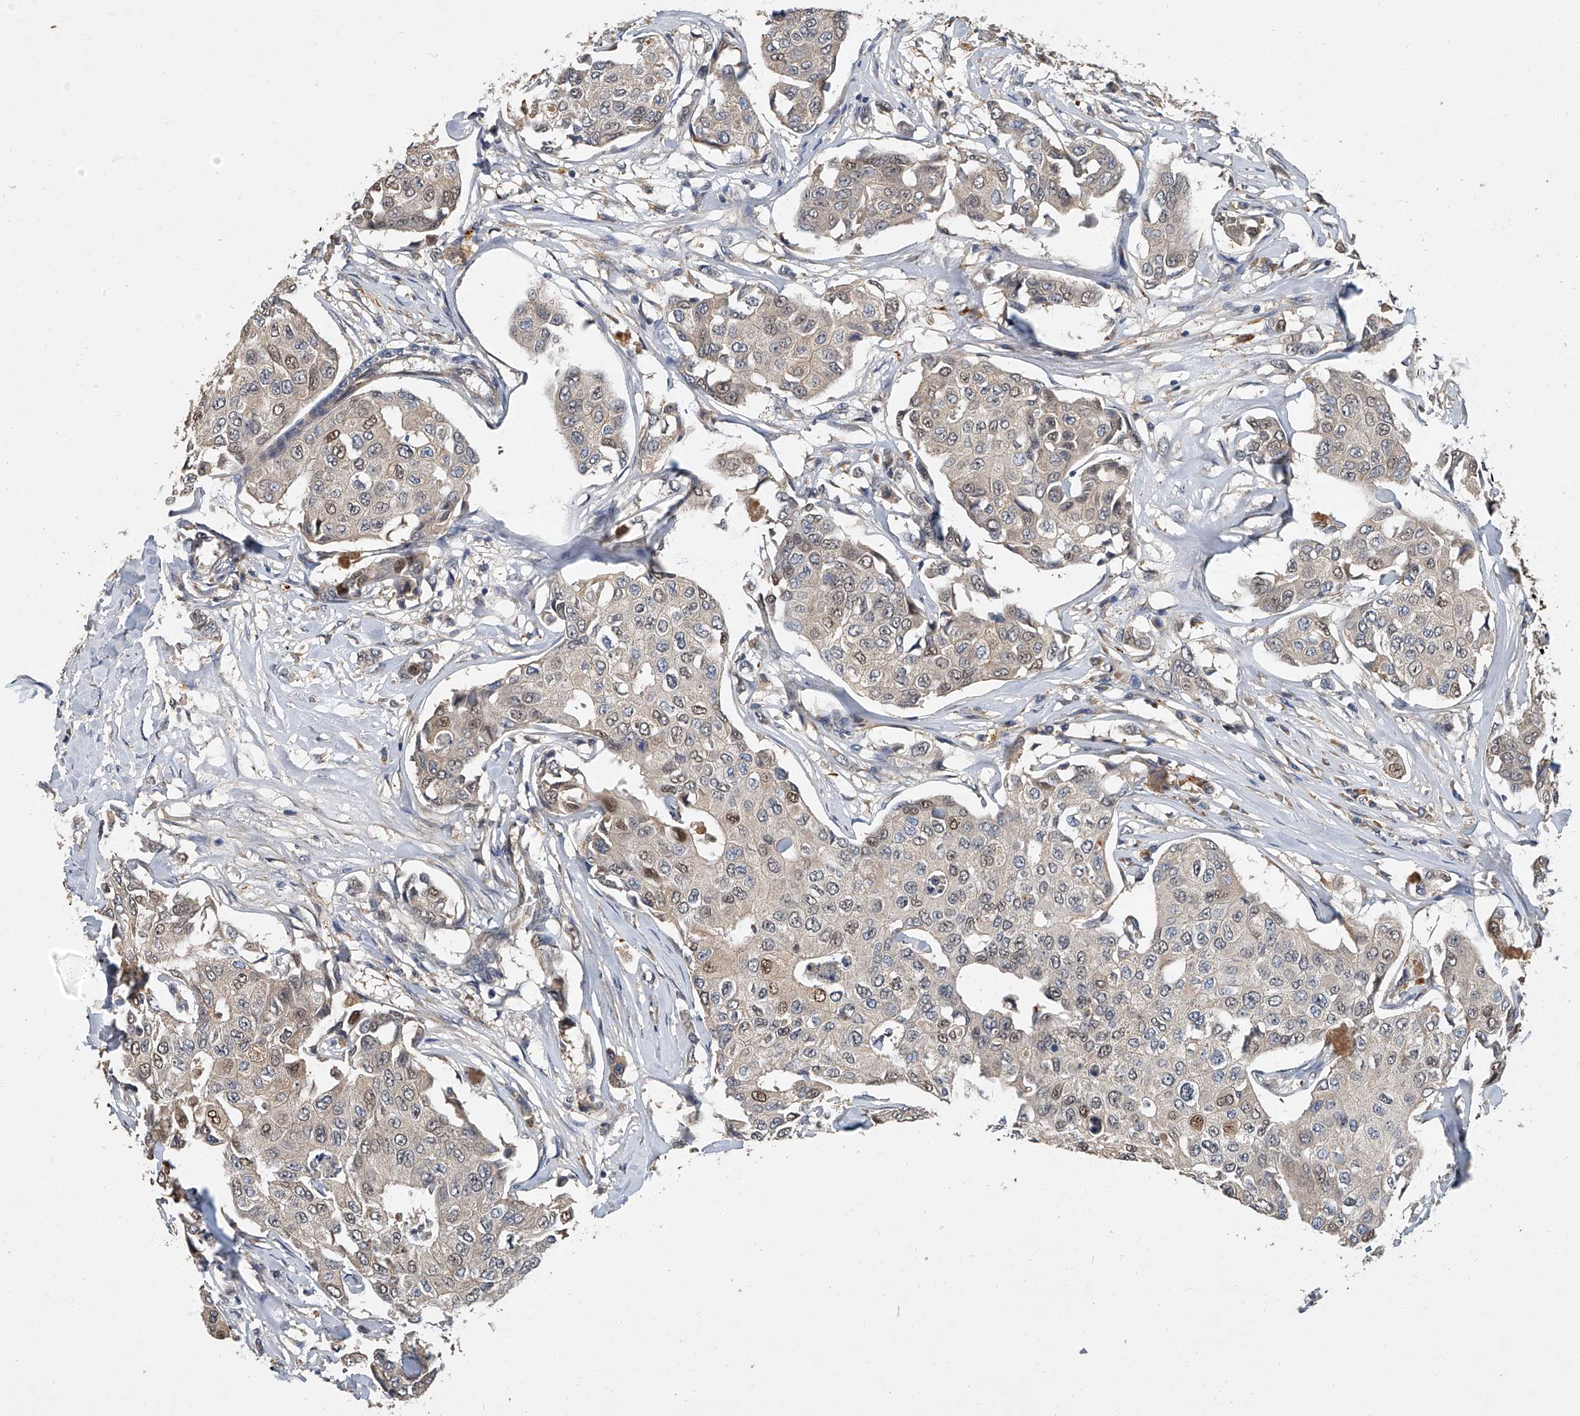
{"staining": {"intensity": "moderate", "quantity": "<25%", "location": "nuclear"}, "tissue": "breast cancer", "cell_type": "Tumor cells", "image_type": "cancer", "snomed": [{"axis": "morphology", "description": "Duct carcinoma"}, {"axis": "topography", "description": "Breast"}], "caption": "Approximately <25% of tumor cells in human breast intraductal carcinoma exhibit moderate nuclear protein staining as visualized by brown immunohistochemical staining.", "gene": "JAG2", "patient": {"sex": "female", "age": 80}}